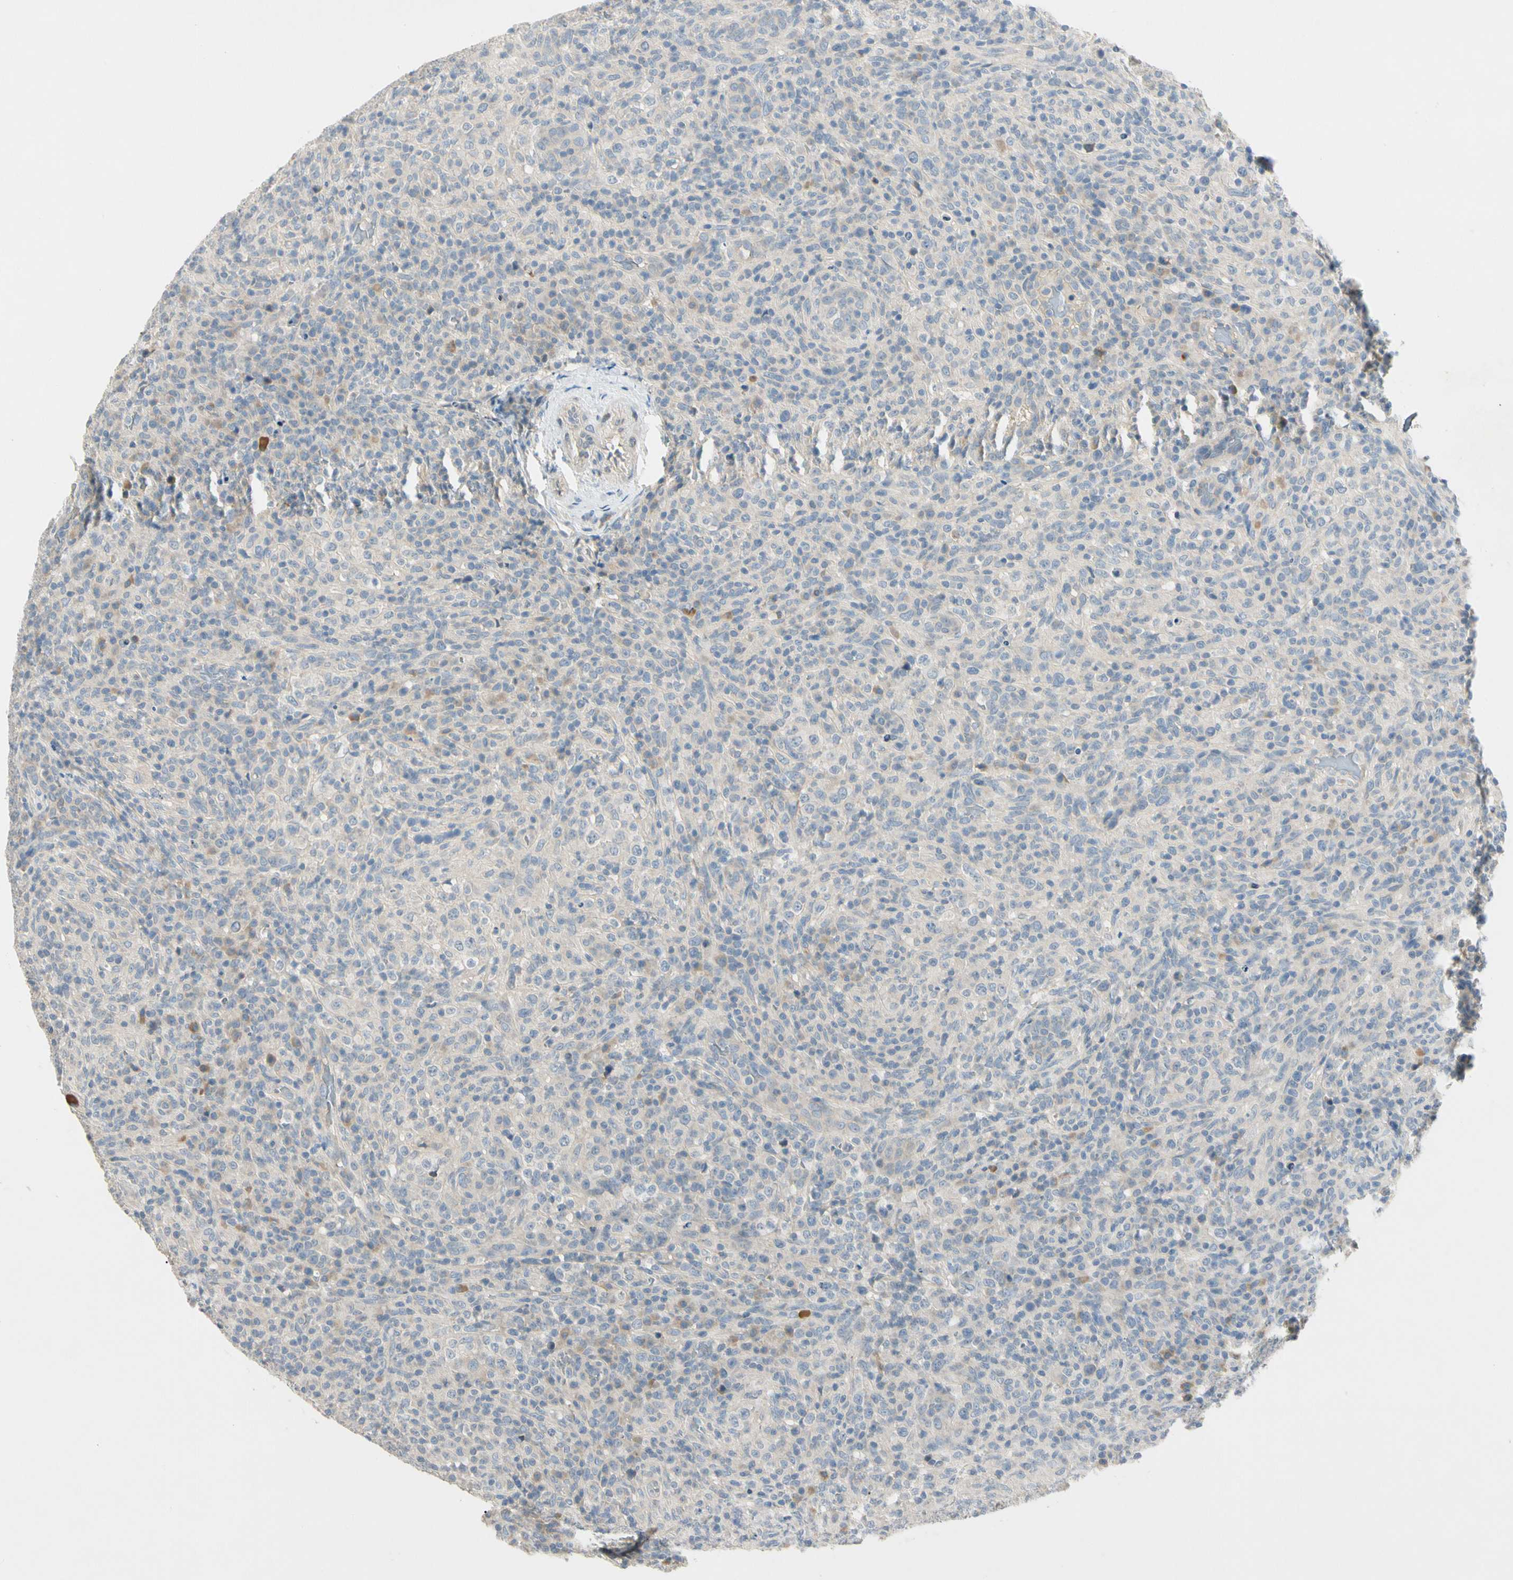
{"staining": {"intensity": "weak", "quantity": "<25%", "location": "cytoplasmic/membranous"}, "tissue": "lymphoma", "cell_type": "Tumor cells", "image_type": "cancer", "snomed": [{"axis": "morphology", "description": "Malignant lymphoma, non-Hodgkin's type, High grade"}, {"axis": "topography", "description": "Lymph node"}], "caption": "An image of malignant lymphoma, non-Hodgkin's type (high-grade) stained for a protein displays no brown staining in tumor cells.", "gene": "PRSS21", "patient": {"sex": "female", "age": 76}}